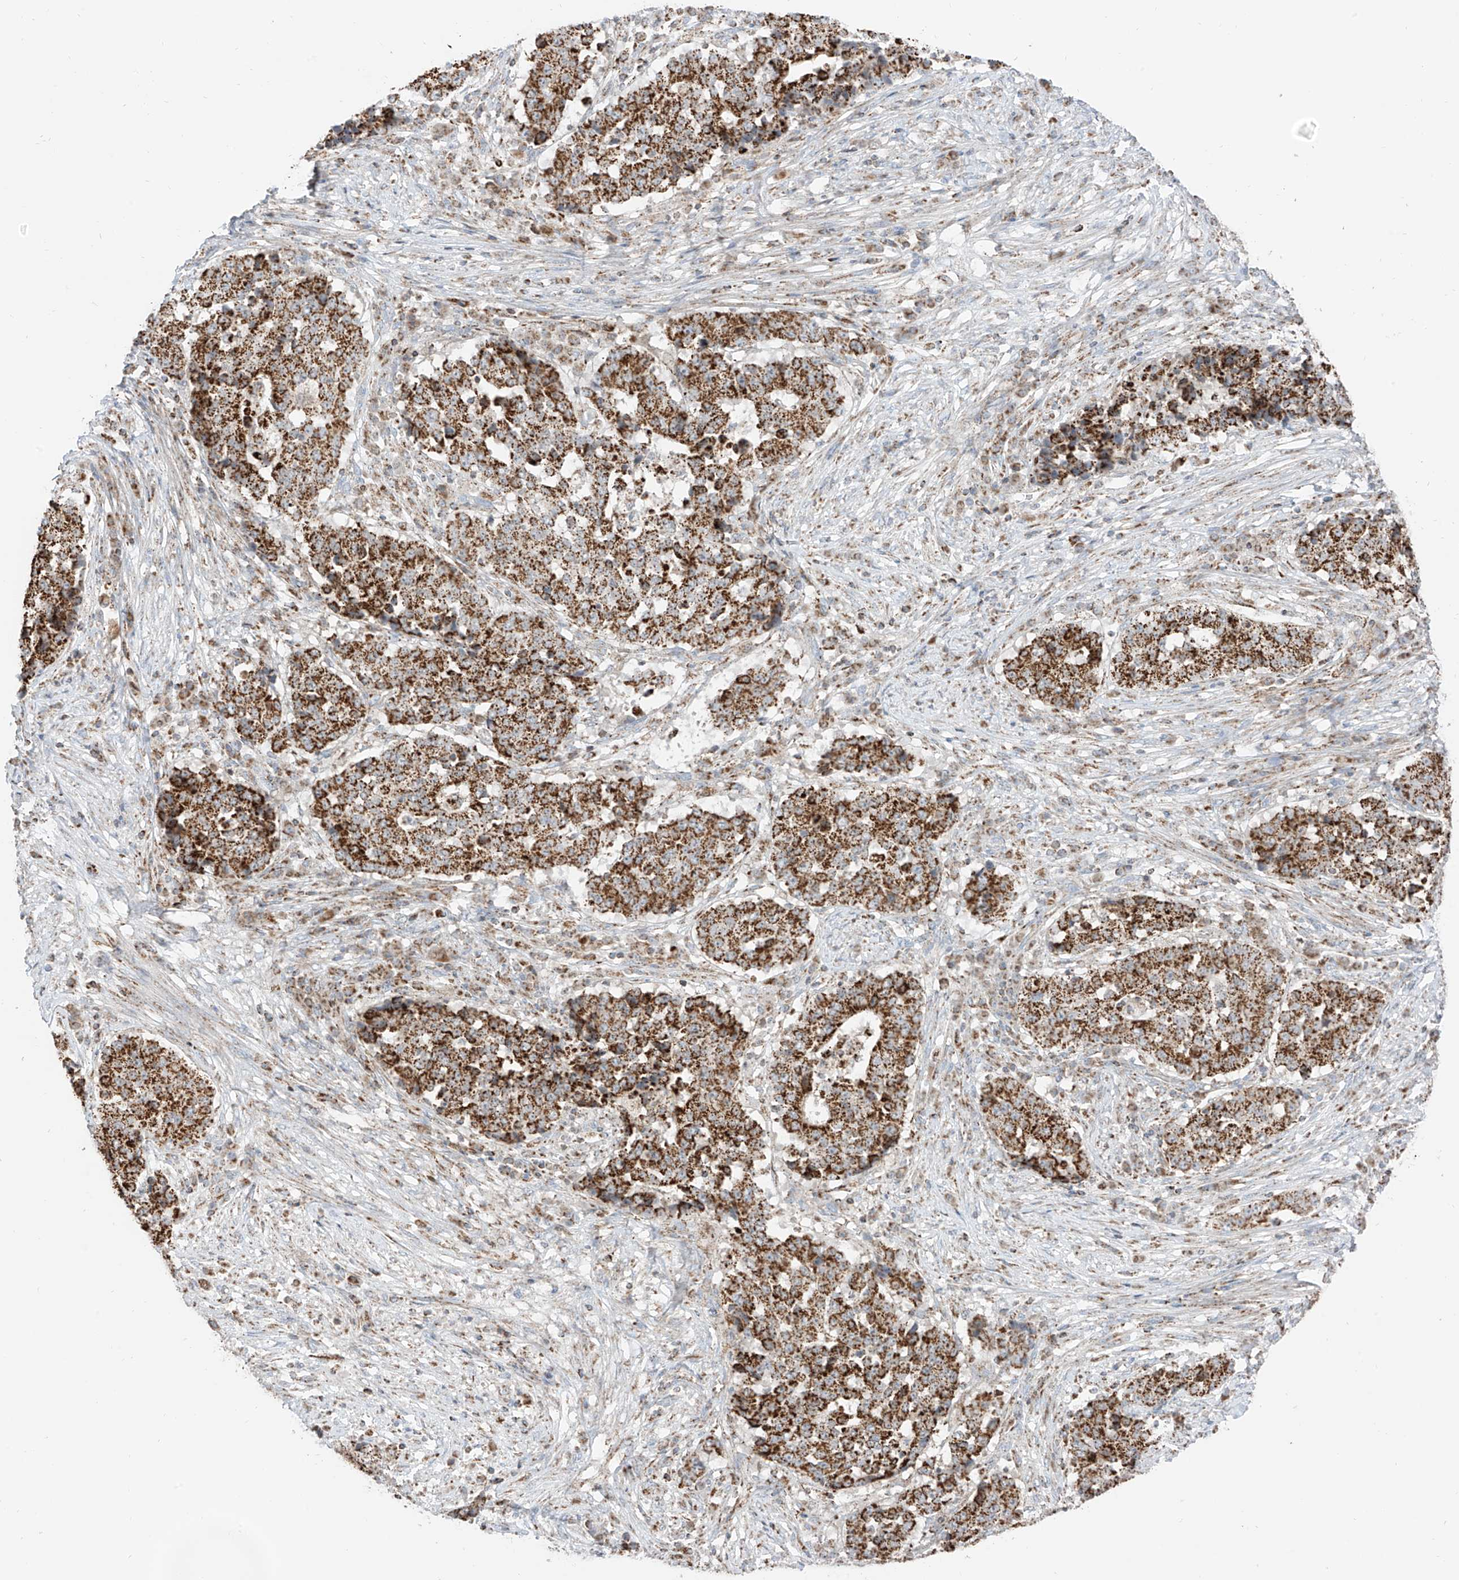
{"staining": {"intensity": "strong", "quantity": ">75%", "location": "cytoplasmic/membranous"}, "tissue": "stomach cancer", "cell_type": "Tumor cells", "image_type": "cancer", "snomed": [{"axis": "morphology", "description": "Adenocarcinoma, NOS"}, {"axis": "topography", "description": "Stomach"}], "caption": "Stomach cancer (adenocarcinoma) was stained to show a protein in brown. There is high levels of strong cytoplasmic/membranous positivity in about >75% of tumor cells.", "gene": "ETHE1", "patient": {"sex": "male", "age": 59}}